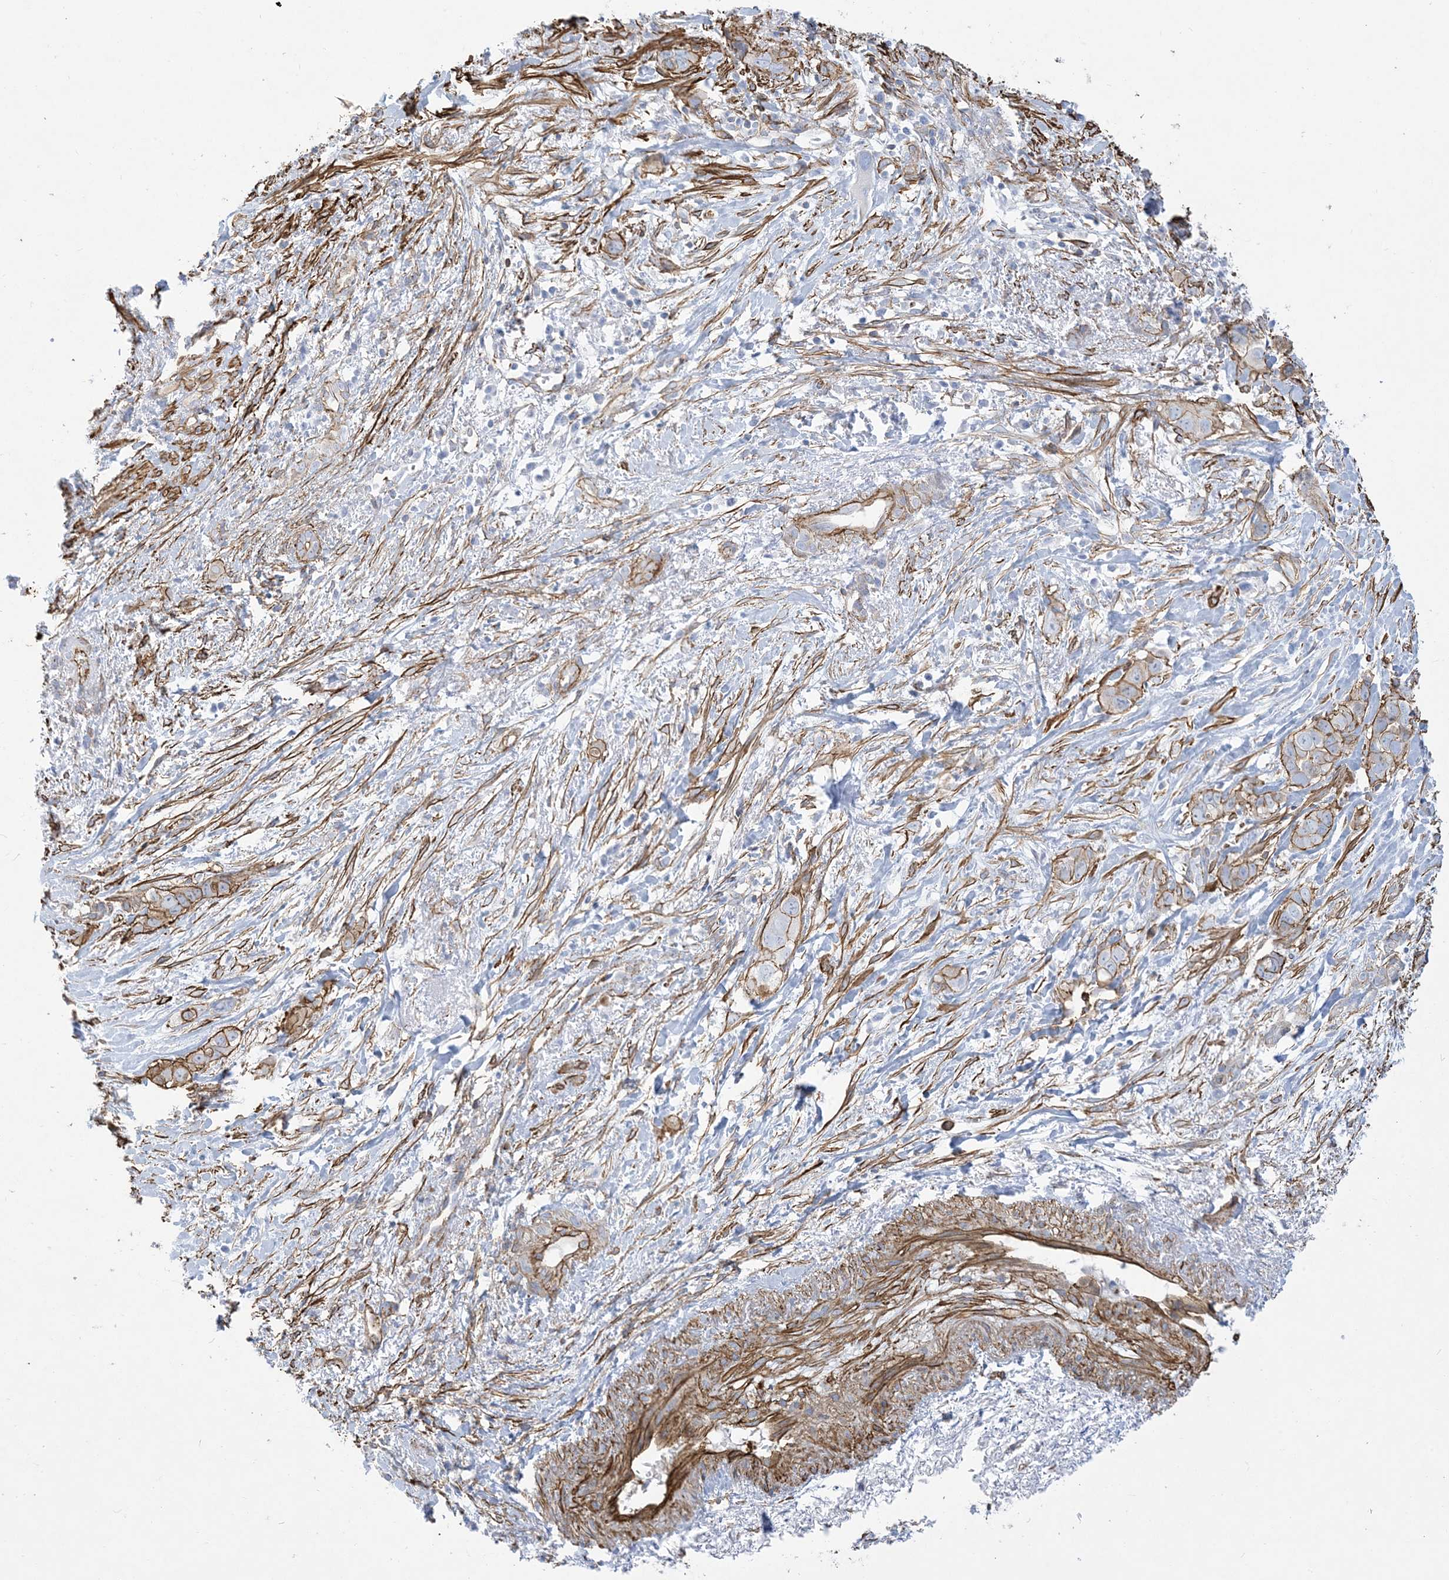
{"staining": {"intensity": "moderate", "quantity": "25%-75%", "location": "cytoplasmic/membranous"}, "tissue": "liver cancer", "cell_type": "Tumor cells", "image_type": "cancer", "snomed": [{"axis": "morphology", "description": "Cholangiocarcinoma"}, {"axis": "topography", "description": "Liver"}], "caption": "The photomicrograph shows immunohistochemical staining of liver cancer (cholangiocarcinoma). There is moderate cytoplasmic/membranous positivity is seen in approximately 25%-75% of tumor cells.", "gene": "B3GNT7", "patient": {"sex": "female", "age": 79}}